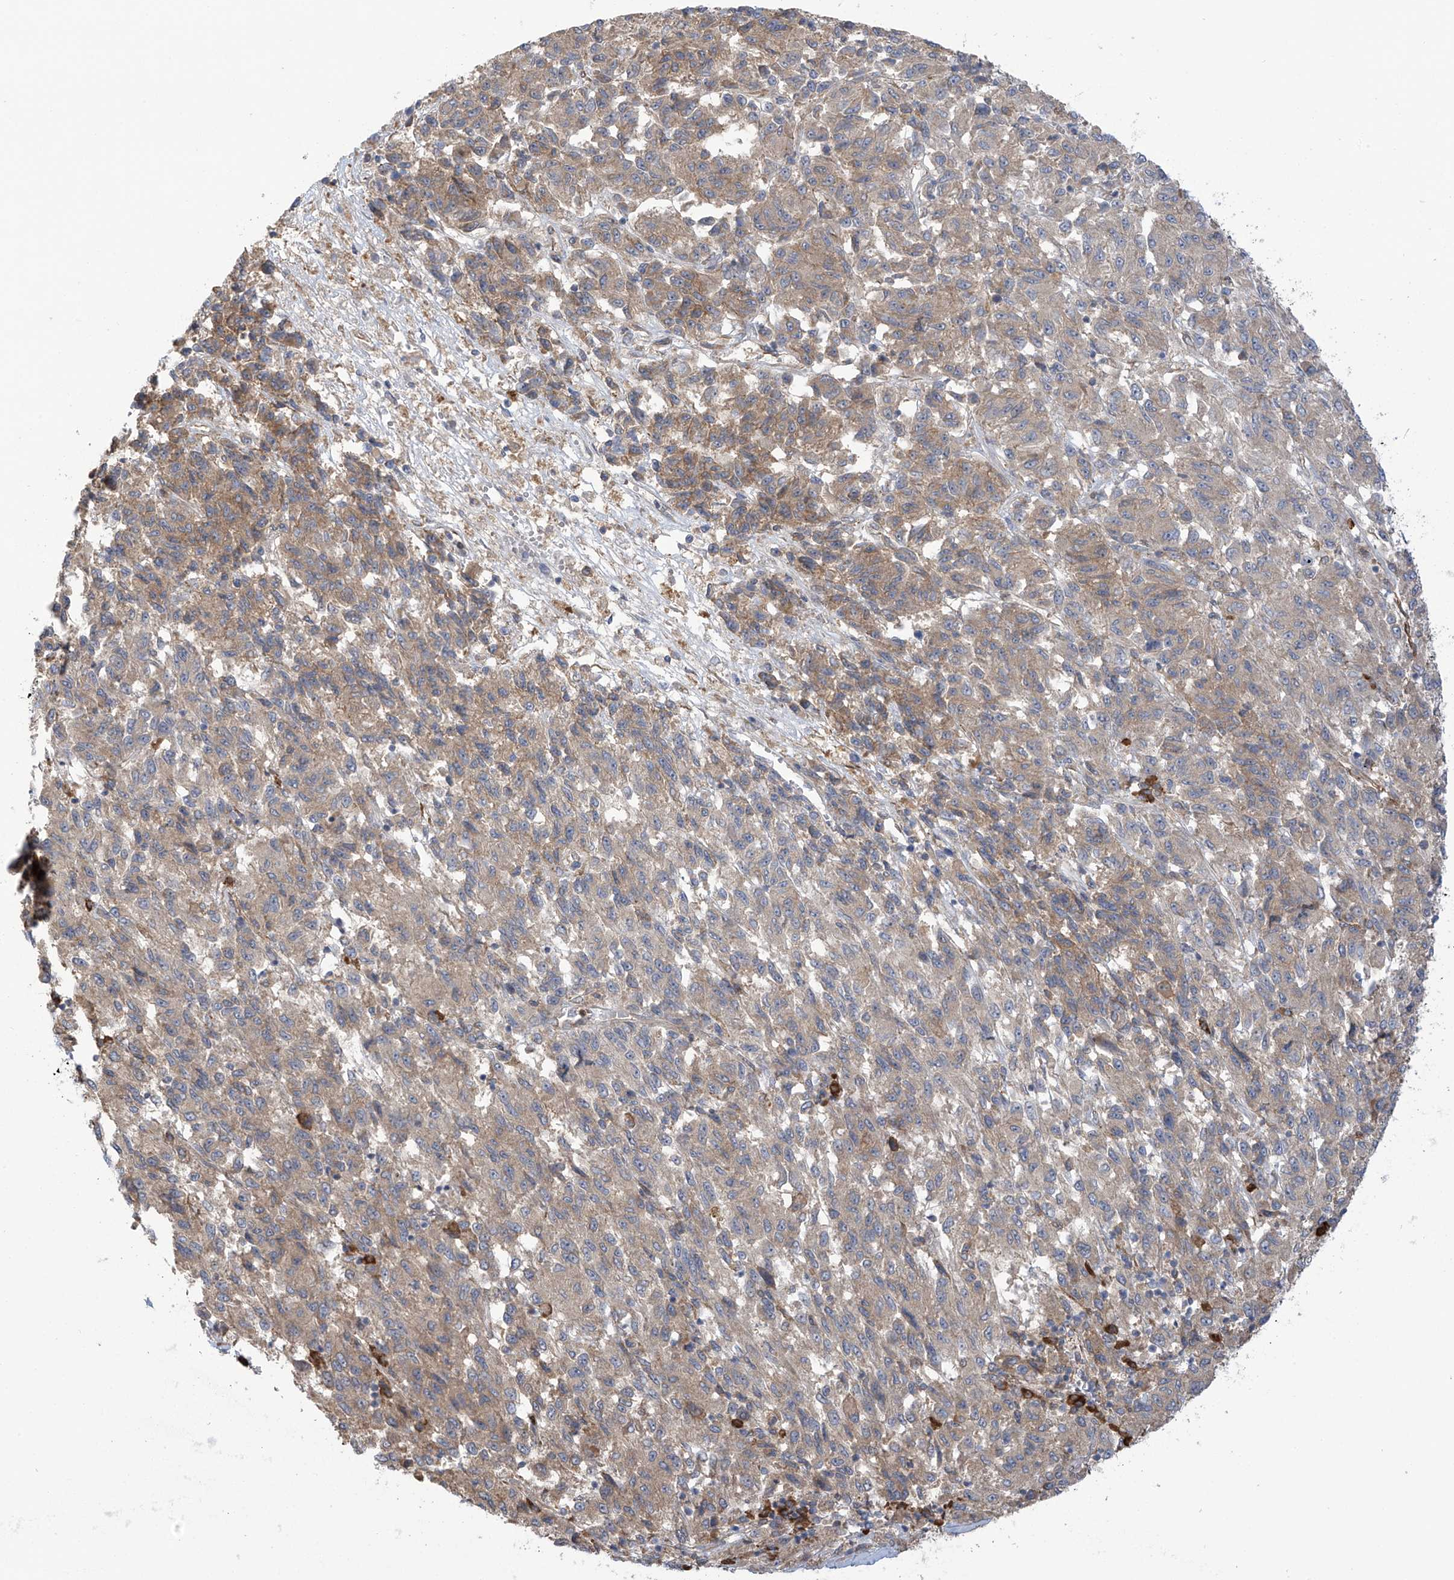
{"staining": {"intensity": "moderate", "quantity": "<25%", "location": "cytoplasmic/membranous"}, "tissue": "melanoma", "cell_type": "Tumor cells", "image_type": "cancer", "snomed": [{"axis": "morphology", "description": "Malignant melanoma, Metastatic site"}, {"axis": "topography", "description": "Lung"}], "caption": "Immunohistochemistry photomicrograph of neoplastic tissue: human malignant melanoma (metastatic site) stained using IHC exhibits low levels of moderate protein expression localized specifically in the cytoplasmic/membranous of tumor cells, appearing as a cytoplasmic/membranous brown color.", "gene": "KIAA1522", "patient": {"sex": "male", "age": 64}}